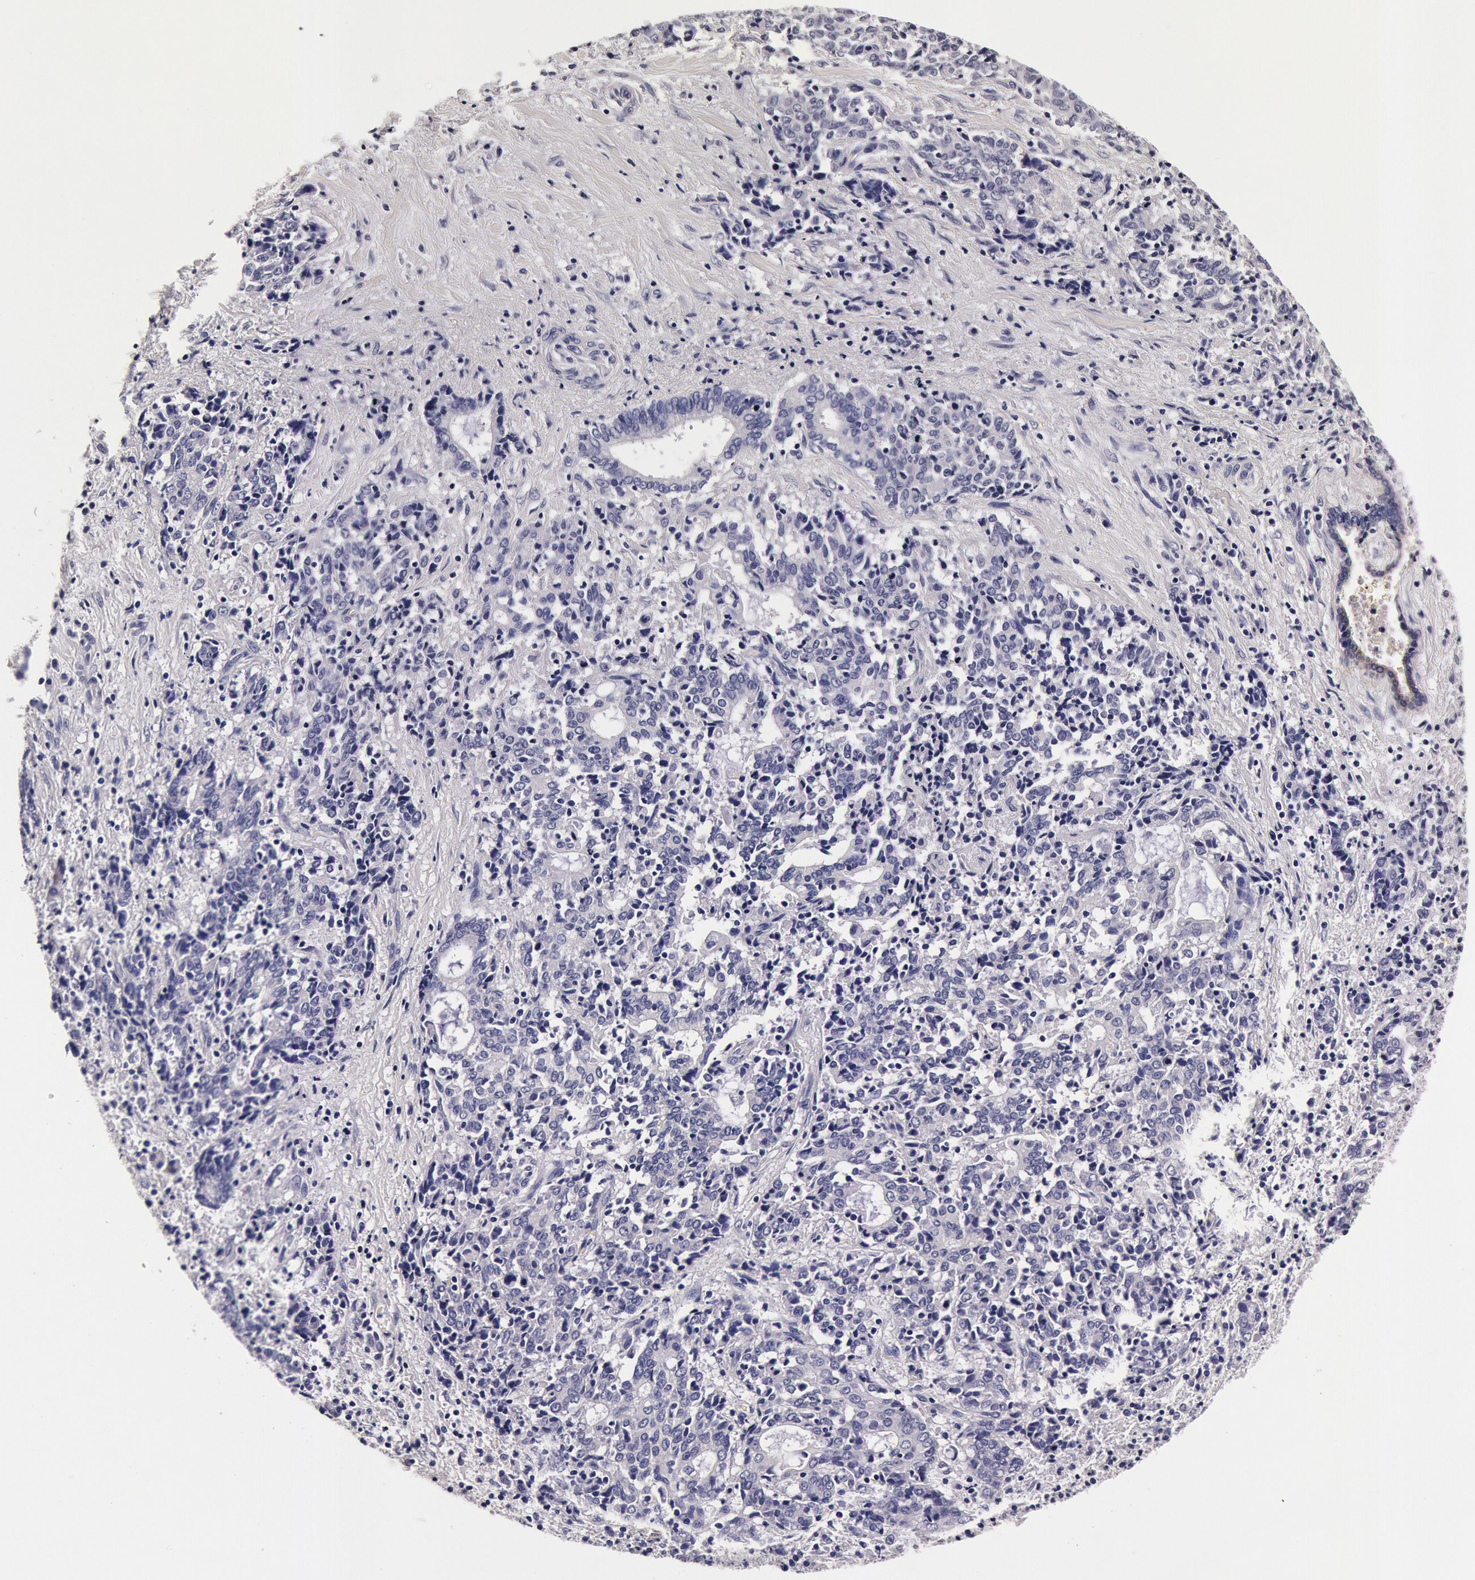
{"staining": {"intensity": "negative", "quantity": "none", "location": "none"}, "tissue": "liver cancer", "cell_type": "Tumor cells", "image_type": "cancer", "snomed": [{"axis": "morphology", "description": "Cholangiocarcinoma"}, {"axis": "topography", "description": "Liver"}], "caption": "DAB (3,3'-diaminobenzidine) immunohistochemical staining of liver cancer reveals no significant staining in tumor cells.", "gene": "CCDC22", "patient": {"sex": "male", "age": 57}}